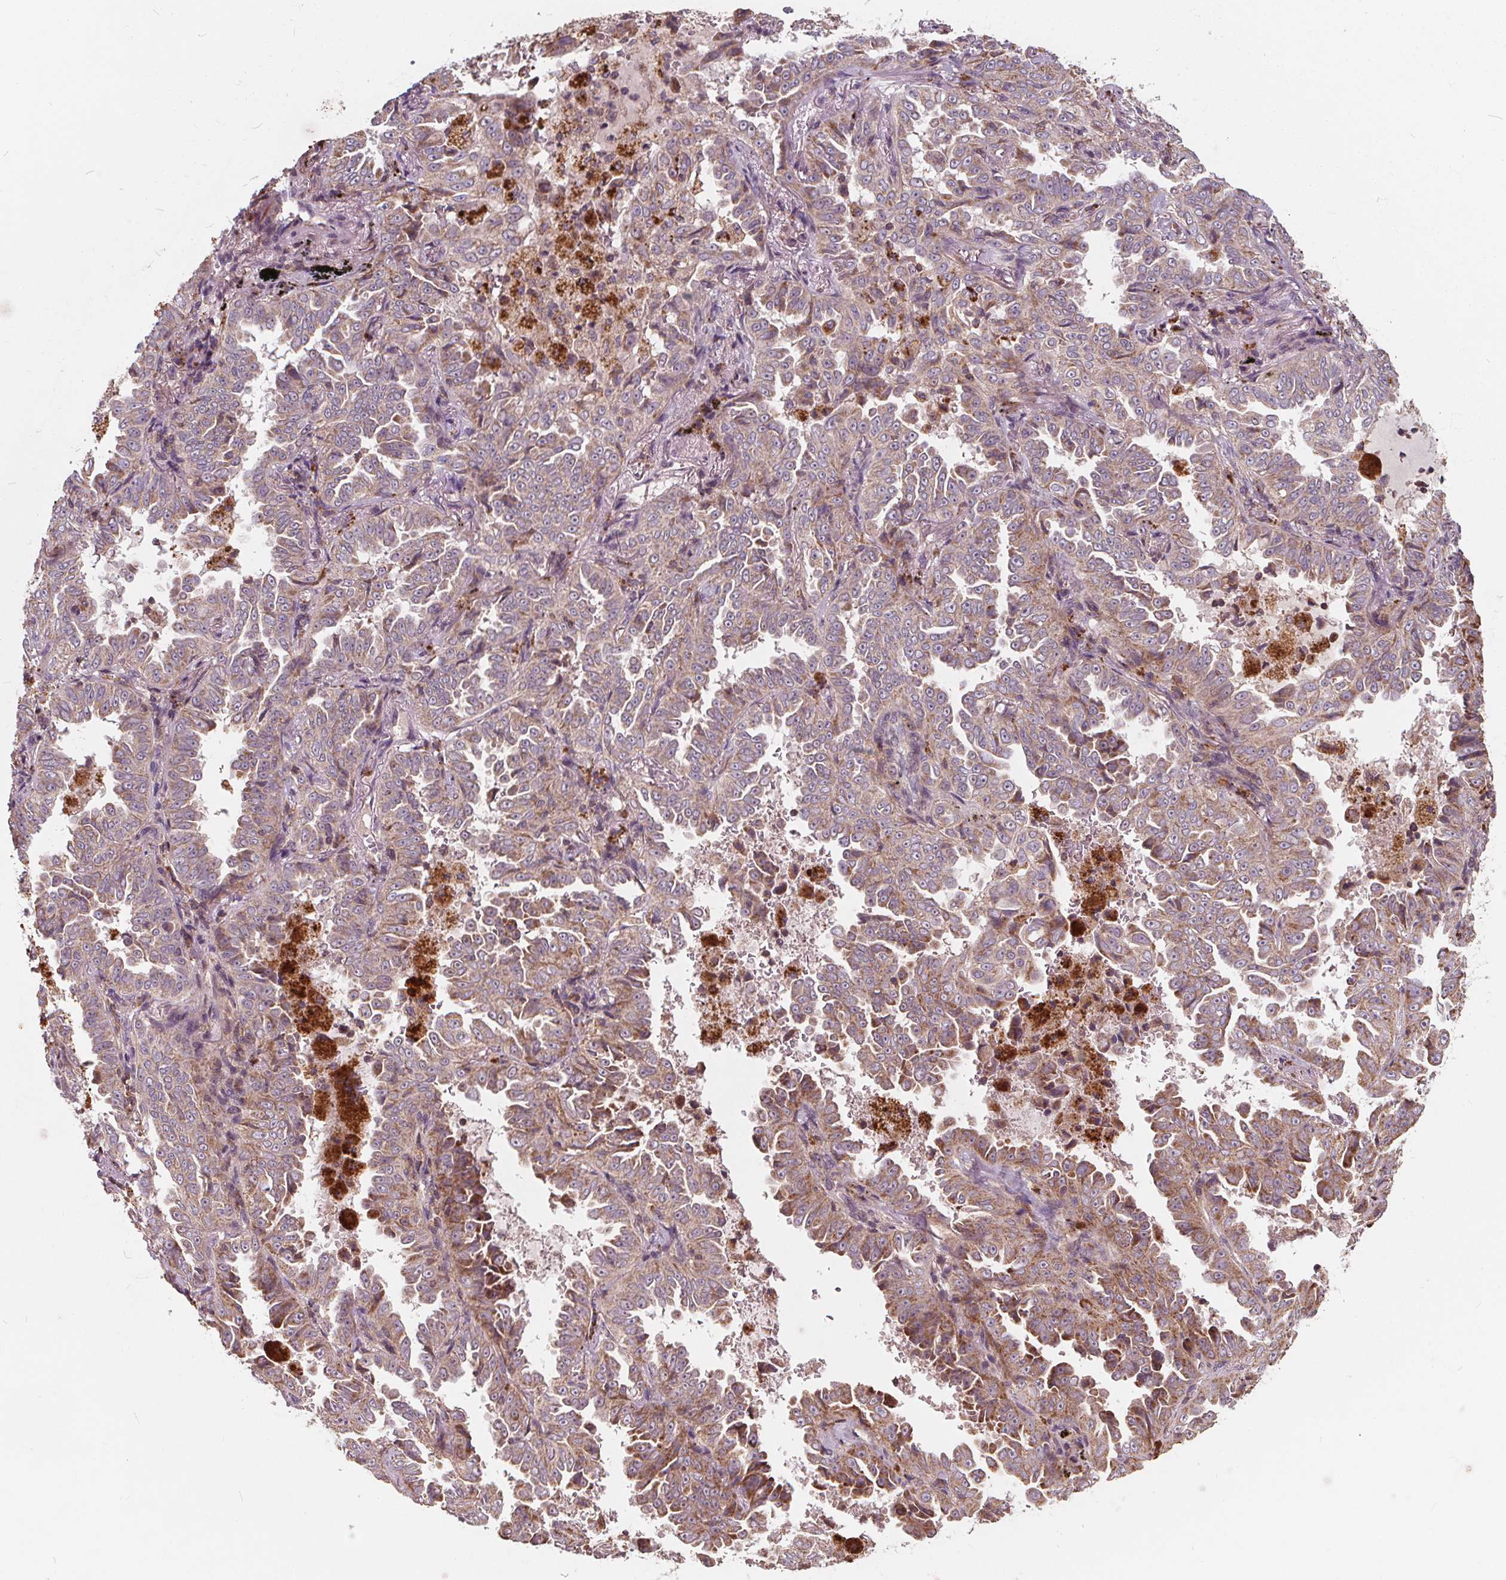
{"staining": {"intensity": "weak", "quantity": ">75%", "location": "cytoplasmic/membranous"}, "tissue": "lung cancer", "cell_type": "Tumor cells", "image_type": "cancer", "snomed": [{"axis": "morphology", "description": "Adenocarcinoma, NOS"}, {"axis": "topography", "description": "Lung"}], "caption": "Human adenocarcinoma (lung) stained for a protein (brown) displays weak cytoplasmic/membranous positive staining in approximately >75% of tumor cells.", "gene": "ORAI2", "patient": {"sex": "female", "age": 52}}